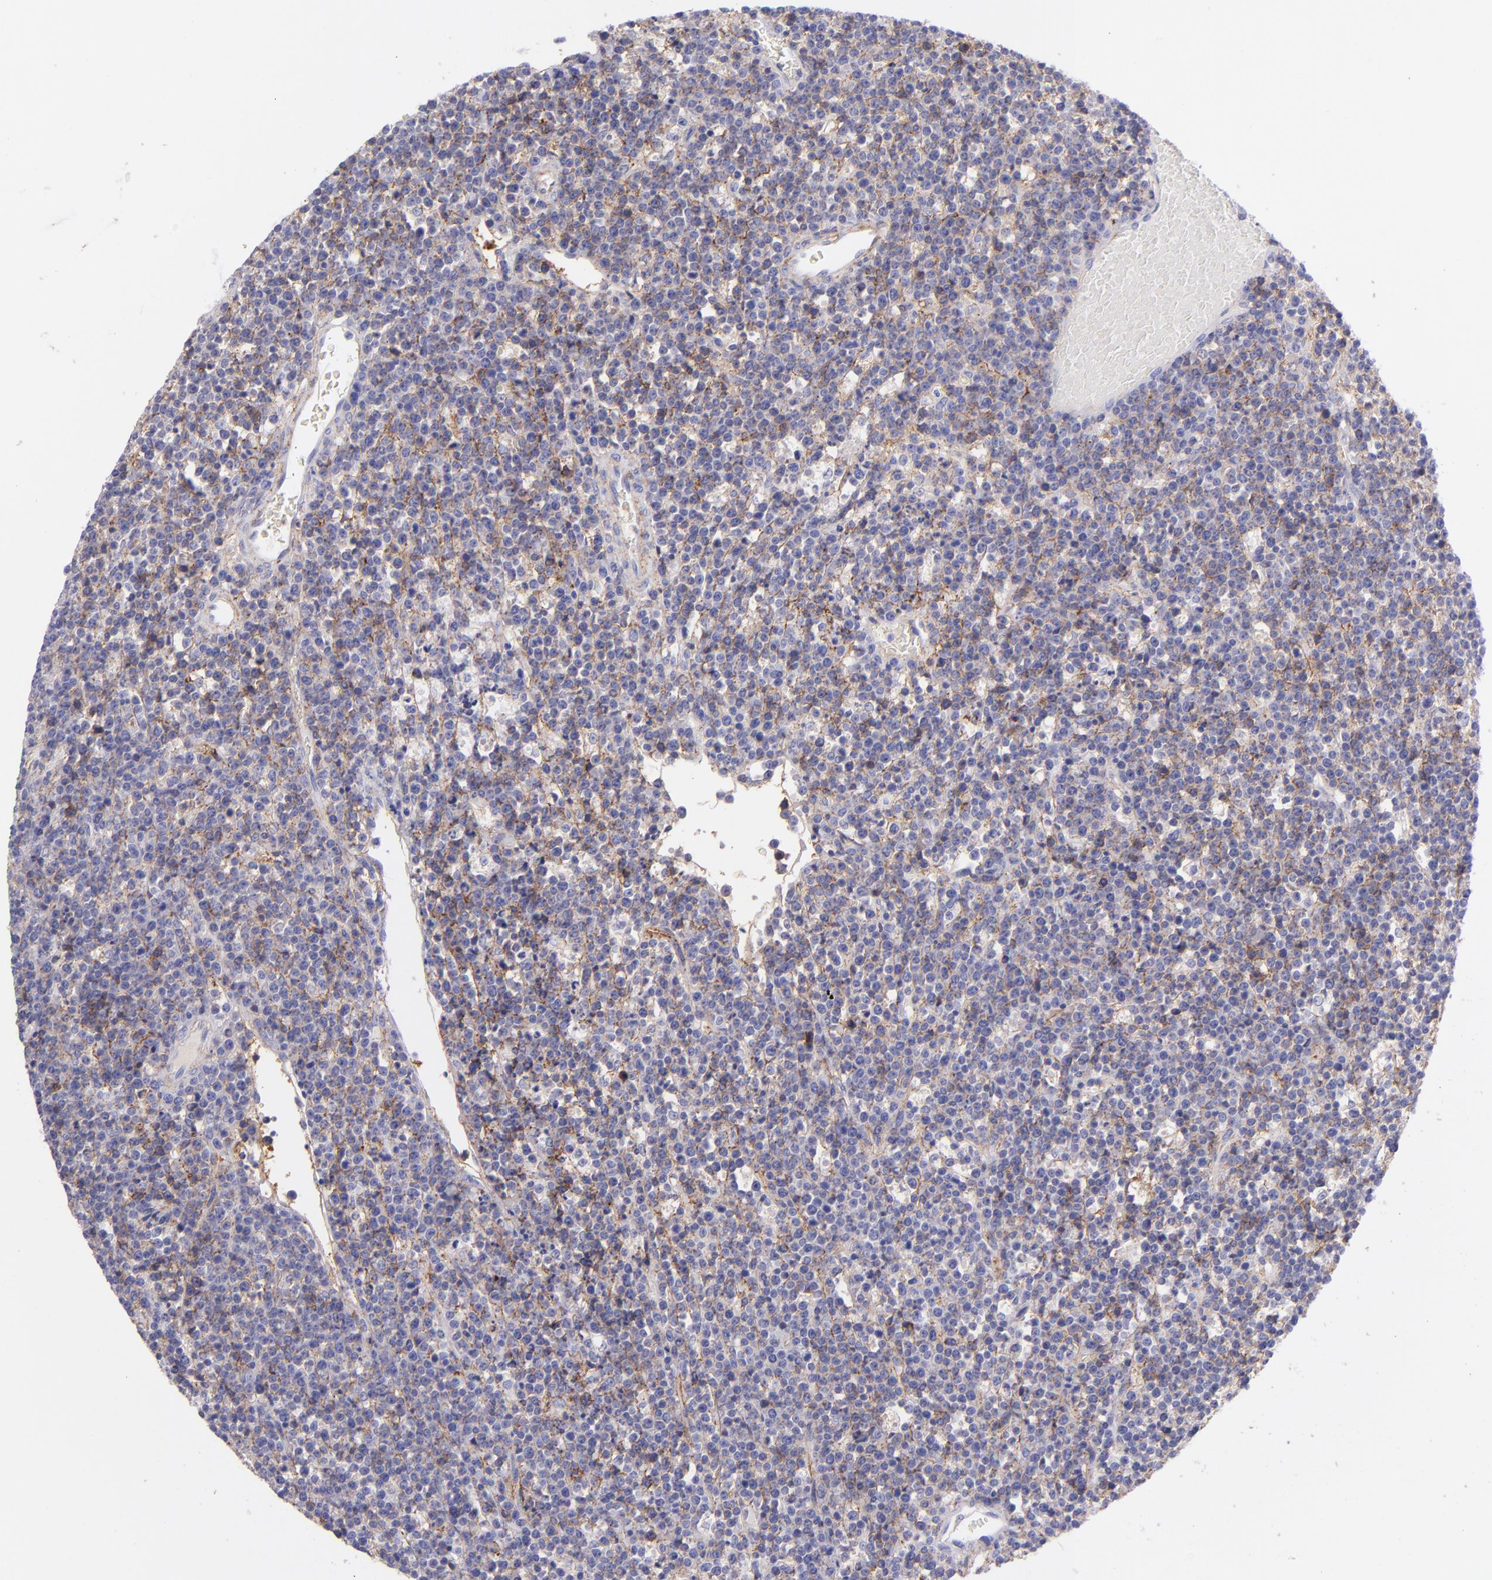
{"staining": {"intensity": "moderate", "quantity": "<25%", "location": "cytoplasmic/membranous"}, "tissue": "lymphoma", "cell_type": "Tumor cells", "image_type": "cancer", "snomed": [{"axis": "morphology", "description": "Malignant lymphoma, non-Hodgkin's type, High grade"}, {"axis": "topography", "description": "Ovary"}], "caption": "Brown immunohistochemical staining in human malignant lymphoma, non-Hodgkin's type (high-grade) demonstrates moderate cytoplasmic/membranous staining in approximately <25% of tumor cells. Immunohistochemistry (ihc) stains the protein in brown and the nuclei are stained blue.", "gene": "CD81", "patient": {"sex": "female", "age": 56}}